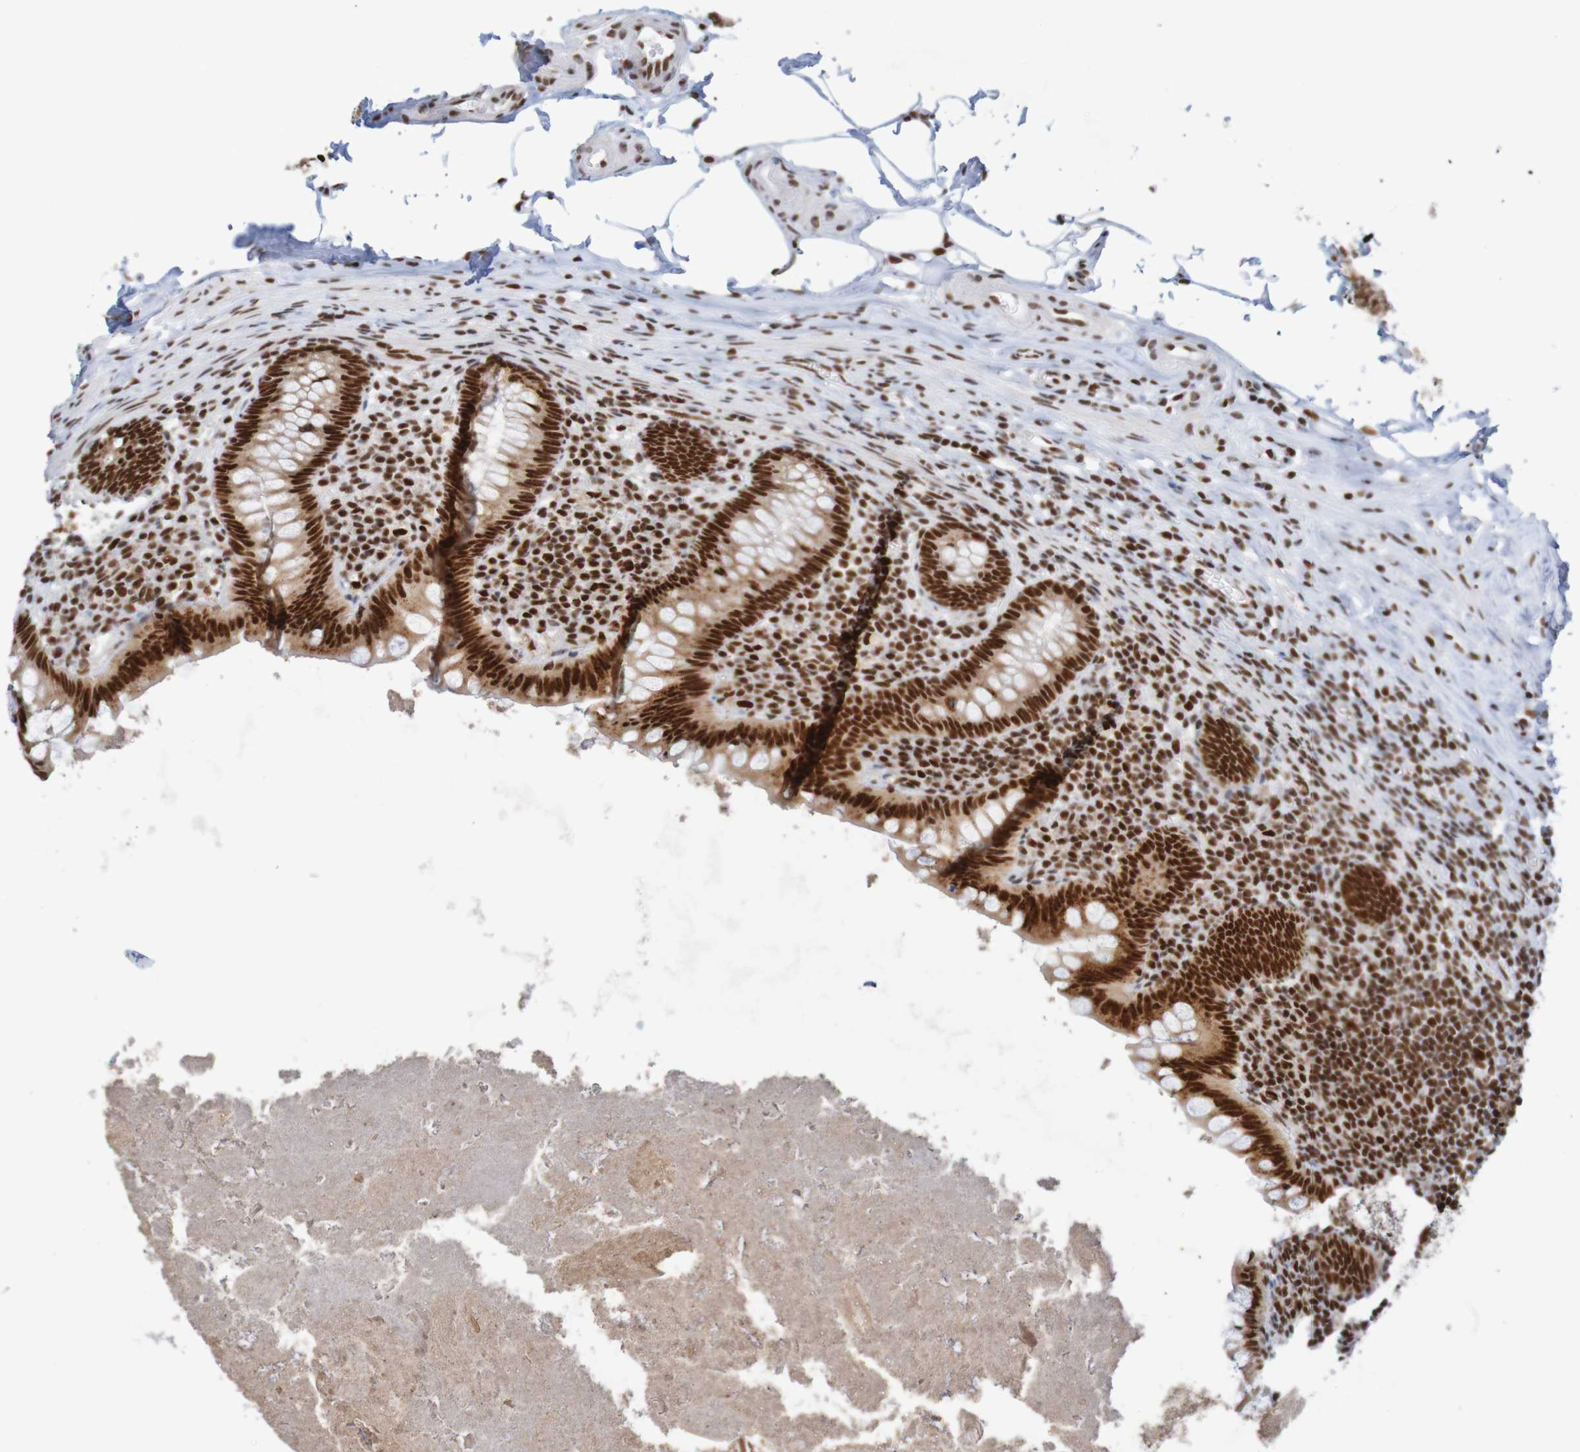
{"staining": {"intensity": "strong", "quantity": ">75%", "location": "nuclear"}, "tissue": "appendix", "cell_type": "Glandular cells", "image_type": "normal", "snomed": [{"axis": "morphology", "description": "Normal tissue, NOS"}, {"axis": "topography", "description": "Appendix"}], "caption": "Immunohistochemistry (IHC) micrograph of benign appendix: human appendix stained using IHC exhibits high levels of strong protein expression localized specifically in the nuclear of glandular cells, appearing as a nuclear brown color.", "gene": "THRAP3", "patient": {"sex": "male", "age": 52}}